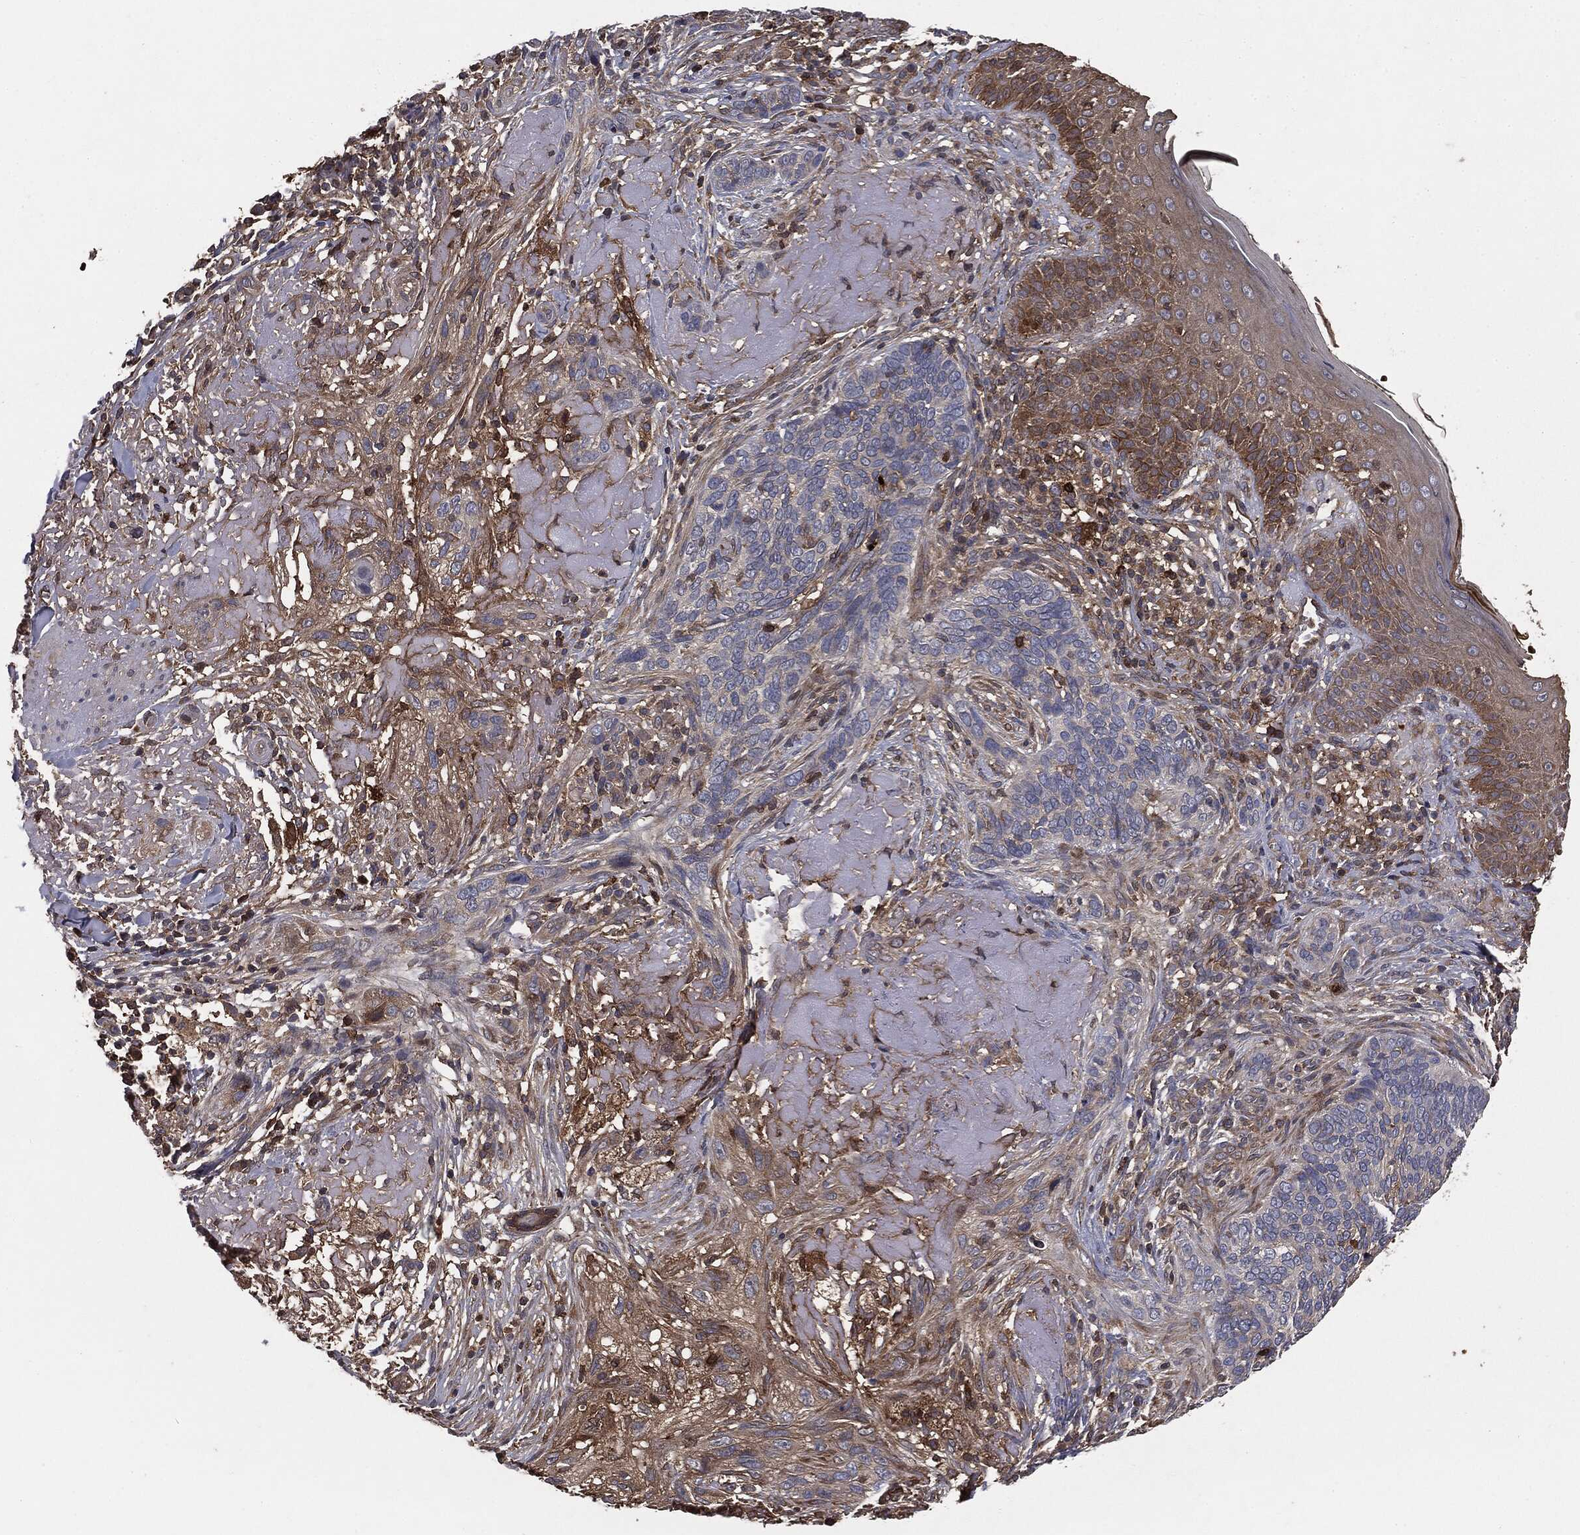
{"staining": {"intensity": "negative", "quantity": "none", "location": "none"}, "tissue": "skin cancer", "cell_type": "Tumor cells", "image_type": "cancer", "snomed": [{"axis": "morphology", "description": "Basal cell carcinoma"}, {"axis": "topography", "description": "Skin"}], "caption": "Basal cell carcinoma (skin) was stained to show a protein in brown. There is no significant expression in tumor cells.", "gene": "GNB5", "patient": {"sex": "male", "age": 91}}